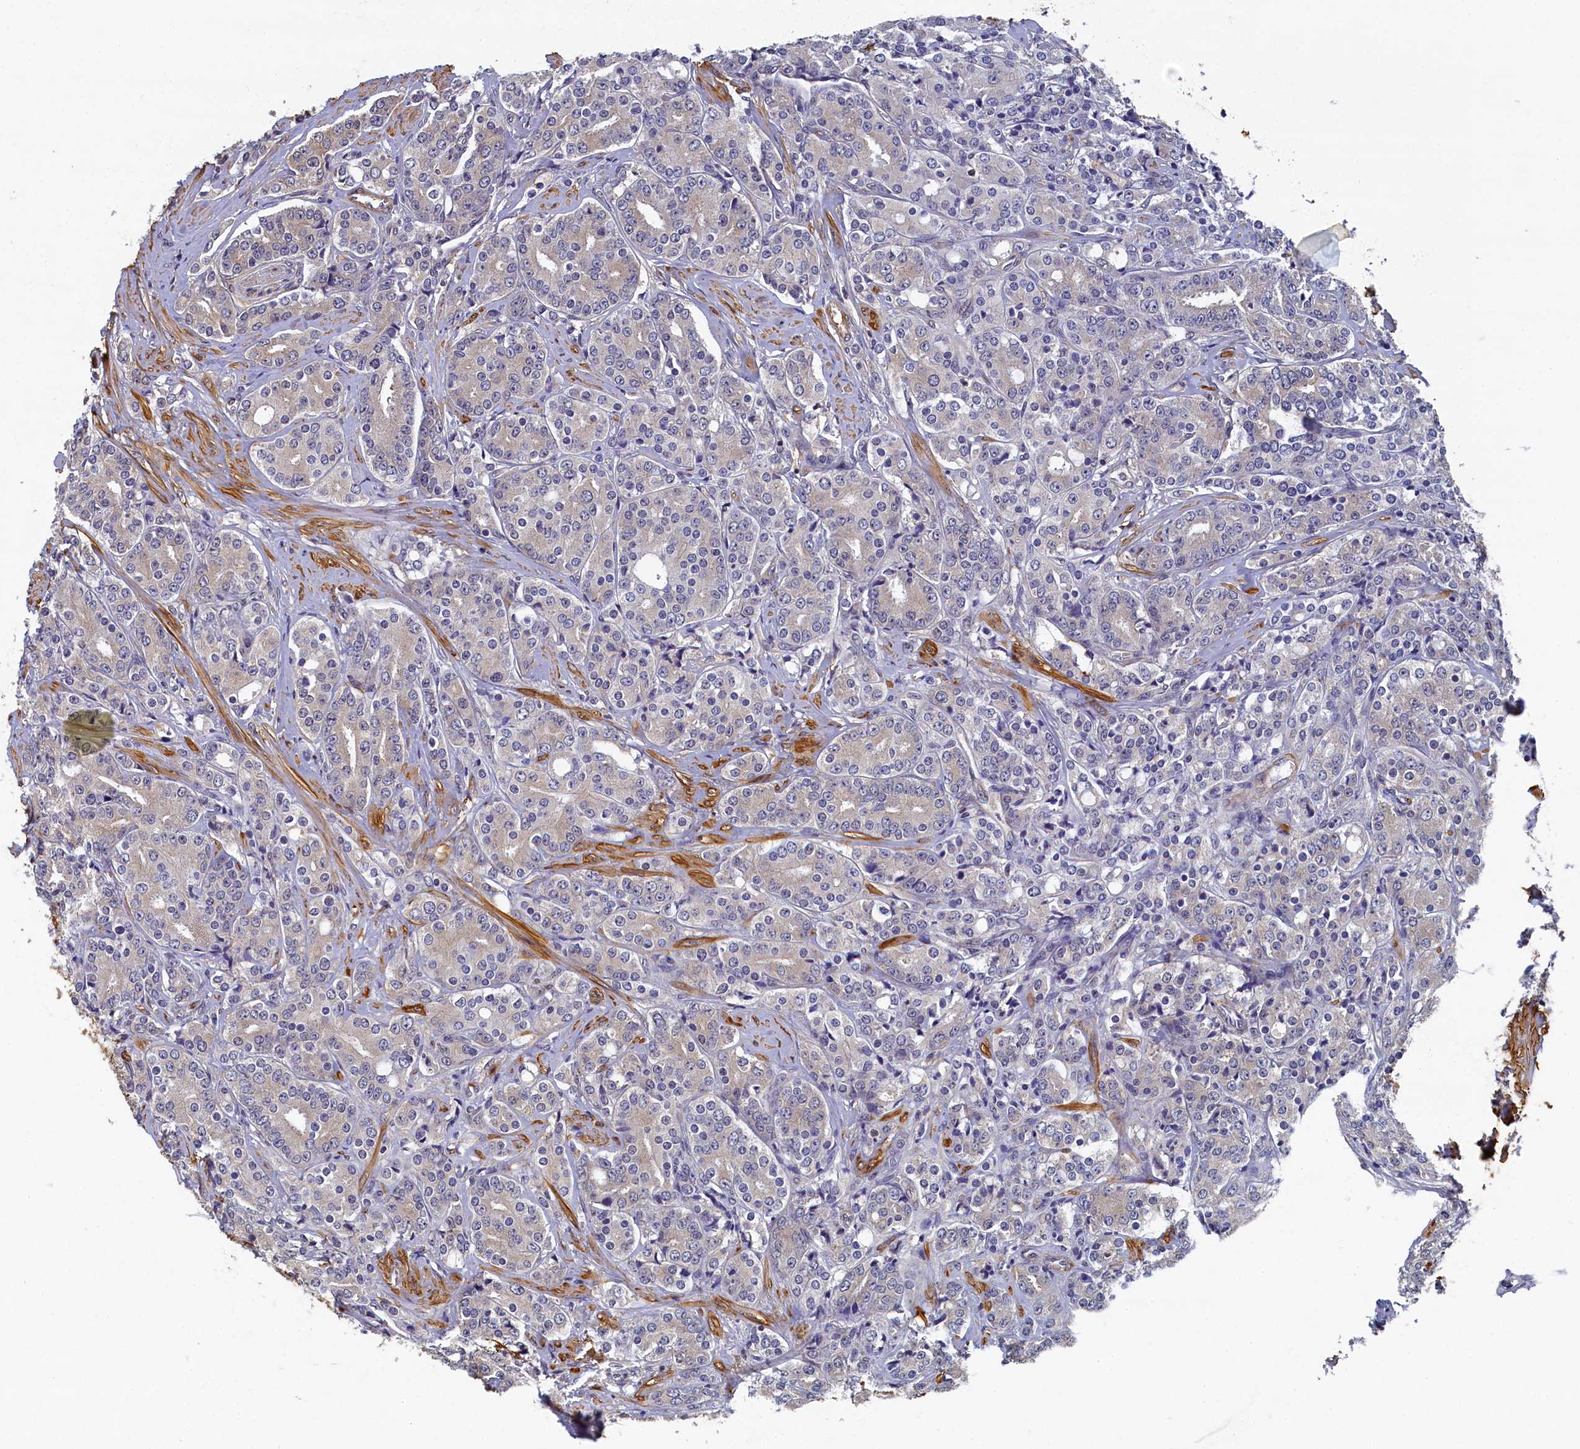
{"staining": {"intensity": "negative", "quantity": "none", "location": "none"}, "tissue": "prostate cancer", "cell_type": "Tumor cells", "image_type": "cancer", "snomed": [{"axis": "morphology", "description": "Adenocarcinoma, High grade"}, {"axis": "topography", "description": "Prostate"}], "caption": "Prostate cancer stained for a protein using IHC shows no expression tumor cells.", "gene": "TBCB", "patient": {"sex": "male", "age": 62}}